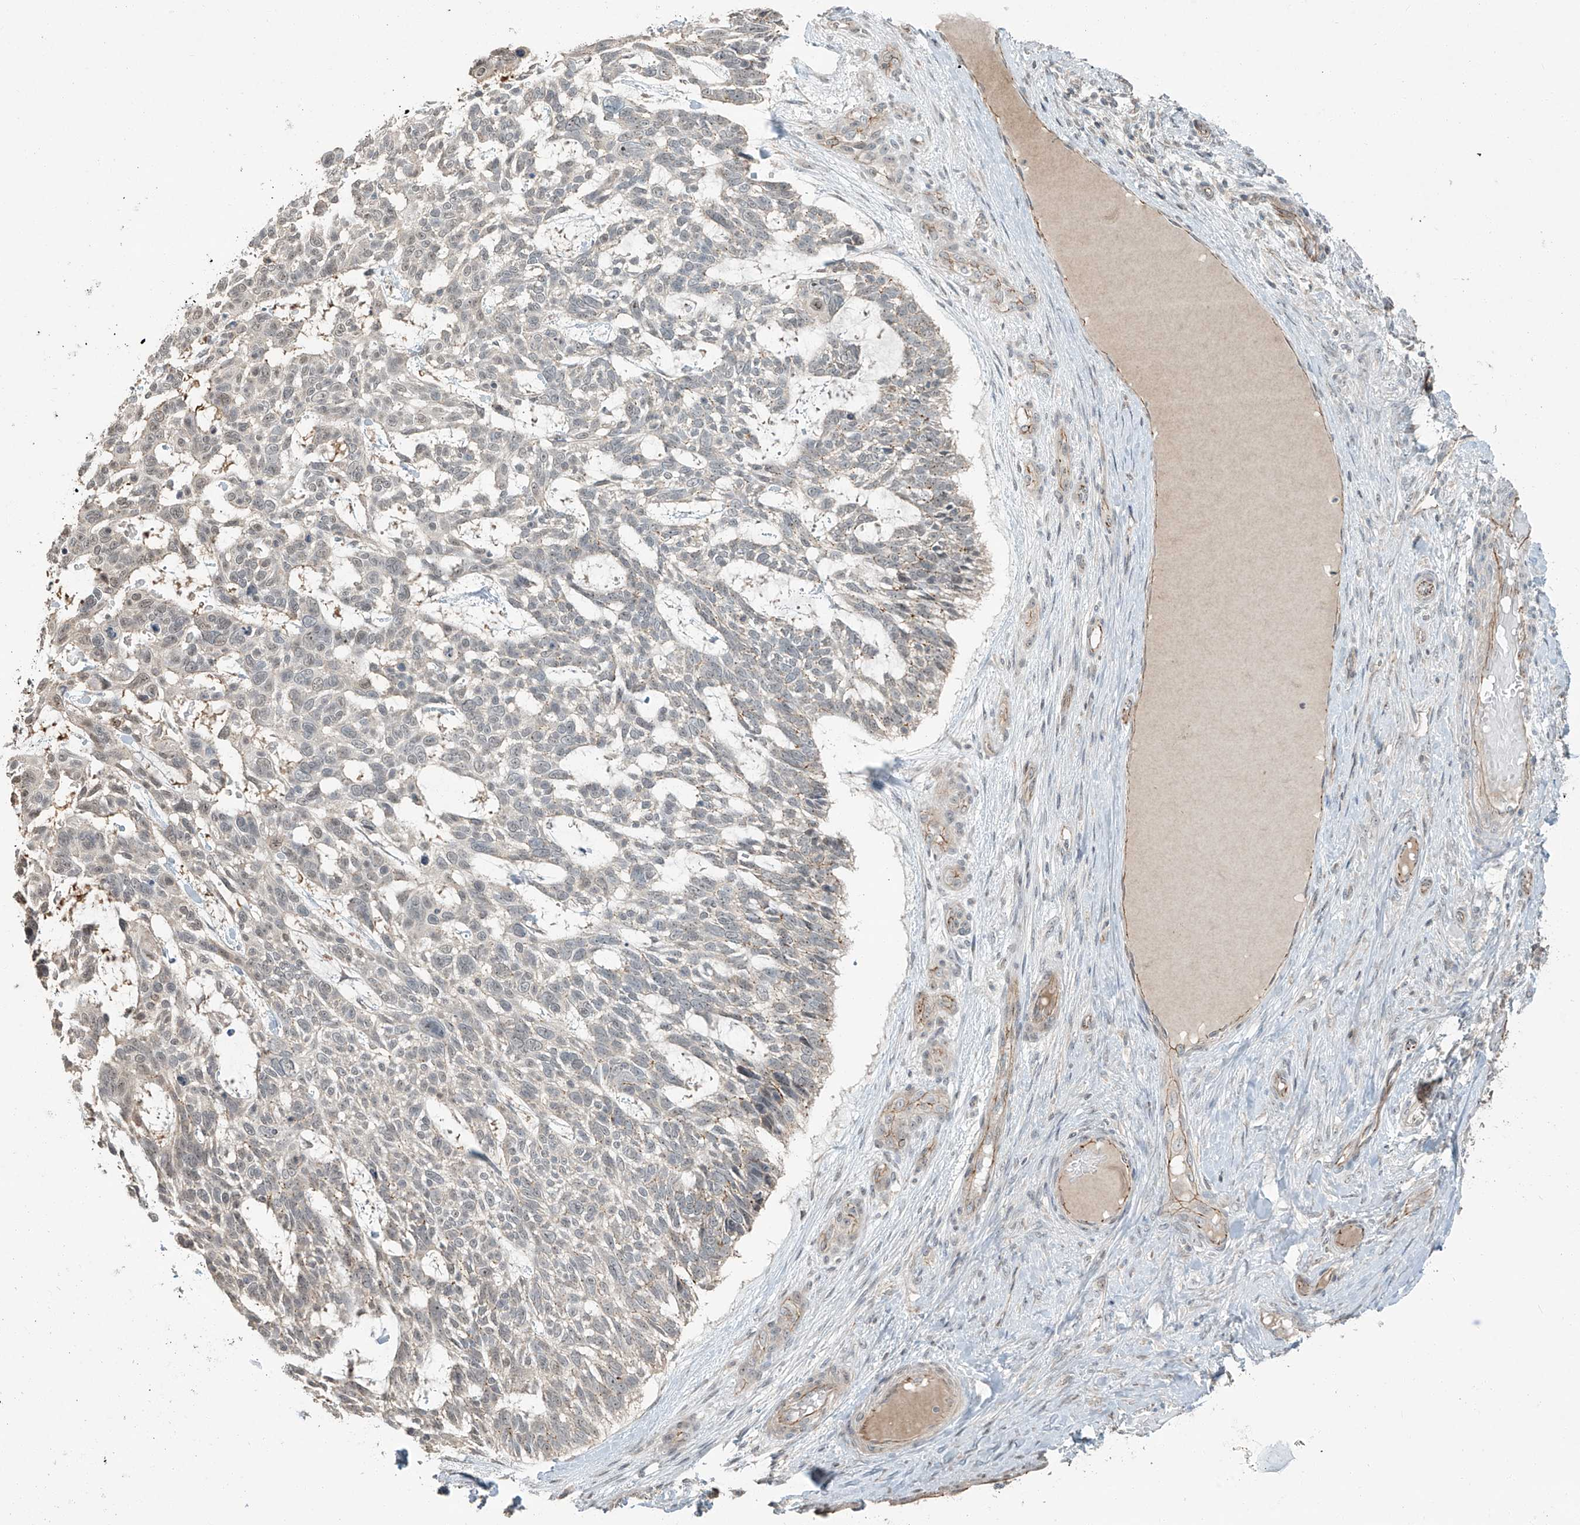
{"staining": {"intensity": "weak", "quantity": "<25%", "location": "cytoplasmic/membranous,nuclear"}, "tissue": "skin cancer", "cell_type": "Tumor cells", "image_type": "cancer", "snomed": [{"axis": "morphology", "description": "Basal cell carcinoma"}, {"axis": "topography", "description": "Skin"}], "caption": "Tumor cells show no significant protein staining in skin cancer.", "gene": "ZNF16", "patient": {"sex": "male", "age": 88}}